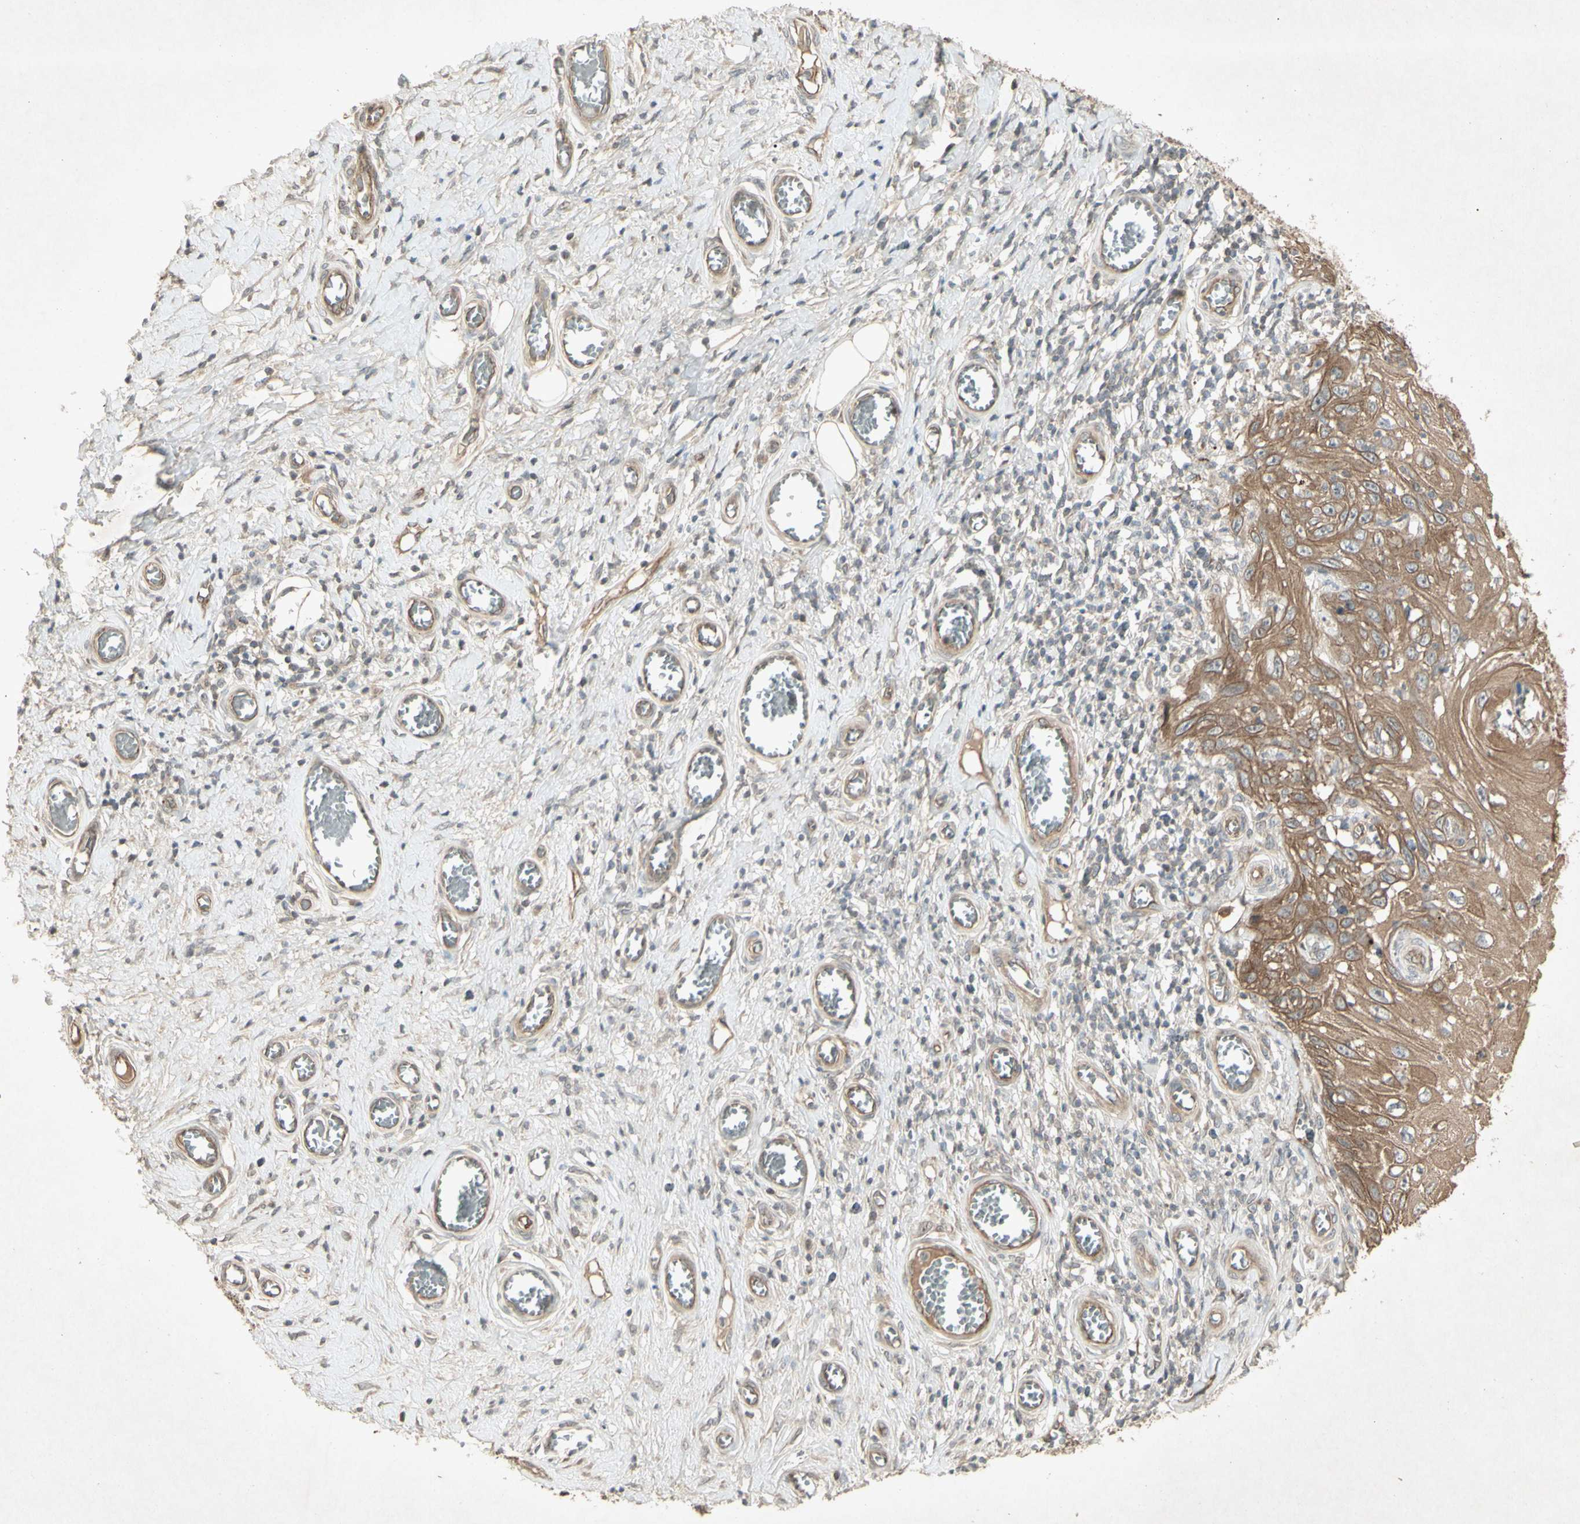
{"staining": {"intensity": "moderate", "quantity": ">75%", "location": "cytoplasmic/membranous"}, "tissue": "skin cancer", "cell_type": "Tumor cells", "image_type": "cancer", "snomed": [{"axis": "morphology", "description": "Squamous cell carcinoma, NOS"}, {"axis": "topography", "description": "Skin"}], "caption": "There is medium levels of moderate cytoplasmic/membranous positivity in tumor cells of skin squamous cell carcinoma, as demonstrated by immunohistochemical staining (brown color).", "gene": "JAG1", "patient": {"sex": "female", "age": 73}}